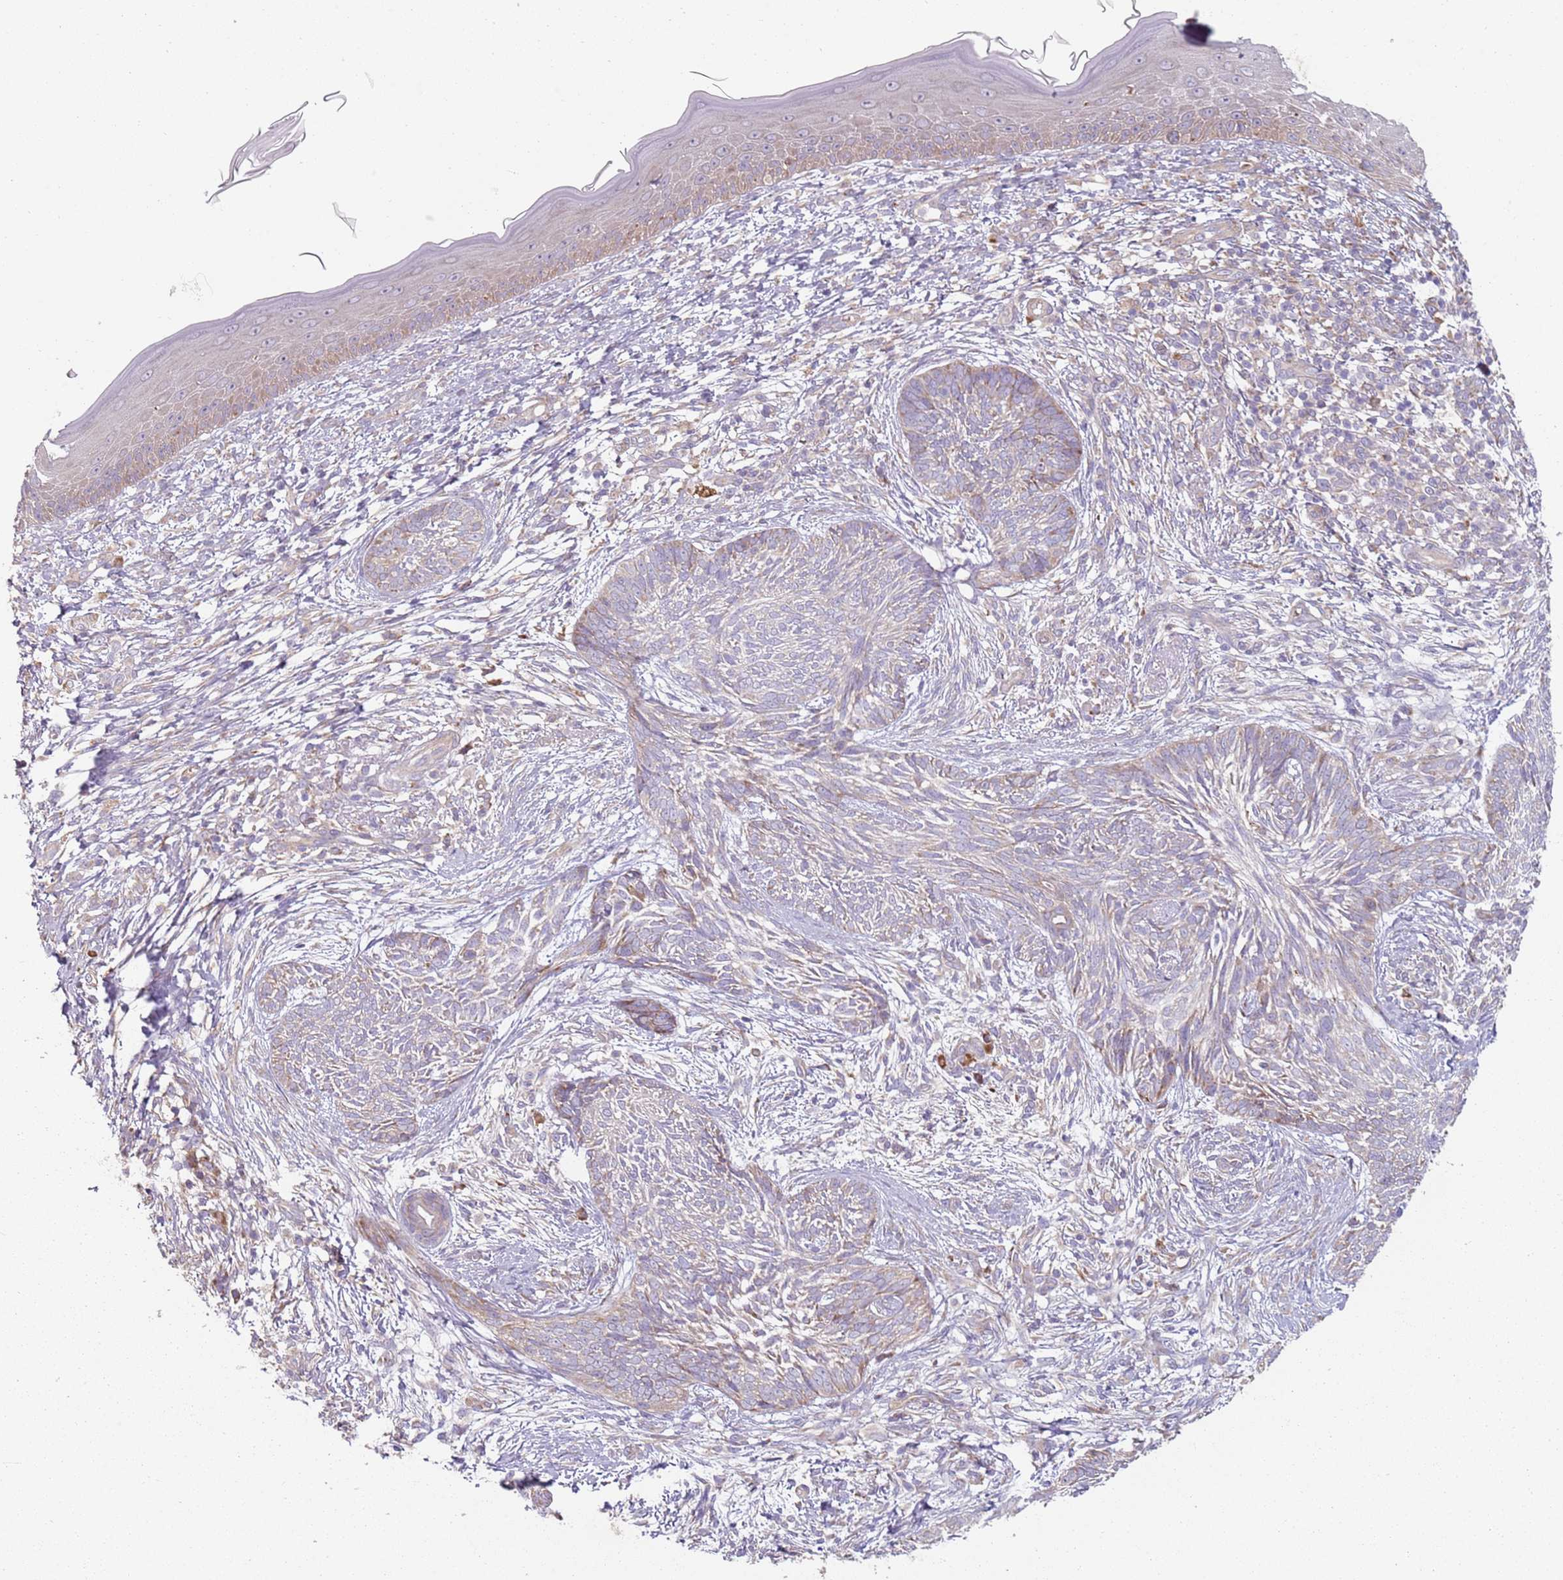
{"staining": {"intensity": "weak", "quantity": "<25%", "location": "cytoplasmic/membranous"}, "tissue": "skin cancer", "cell_type": "Tumor cells", "image_type": "cancer", "snomed": [{"axis": "morphology", "description": "Basal cell carcinoma"}, {"axis": "topography", "description": "Skin"}], "caption": "Immunohistochemical staining of skin cancer demonstrates no significant staining in tumor cells.", "gene": "SPATA2", "patient": {"sex": "male", "age": 73}}